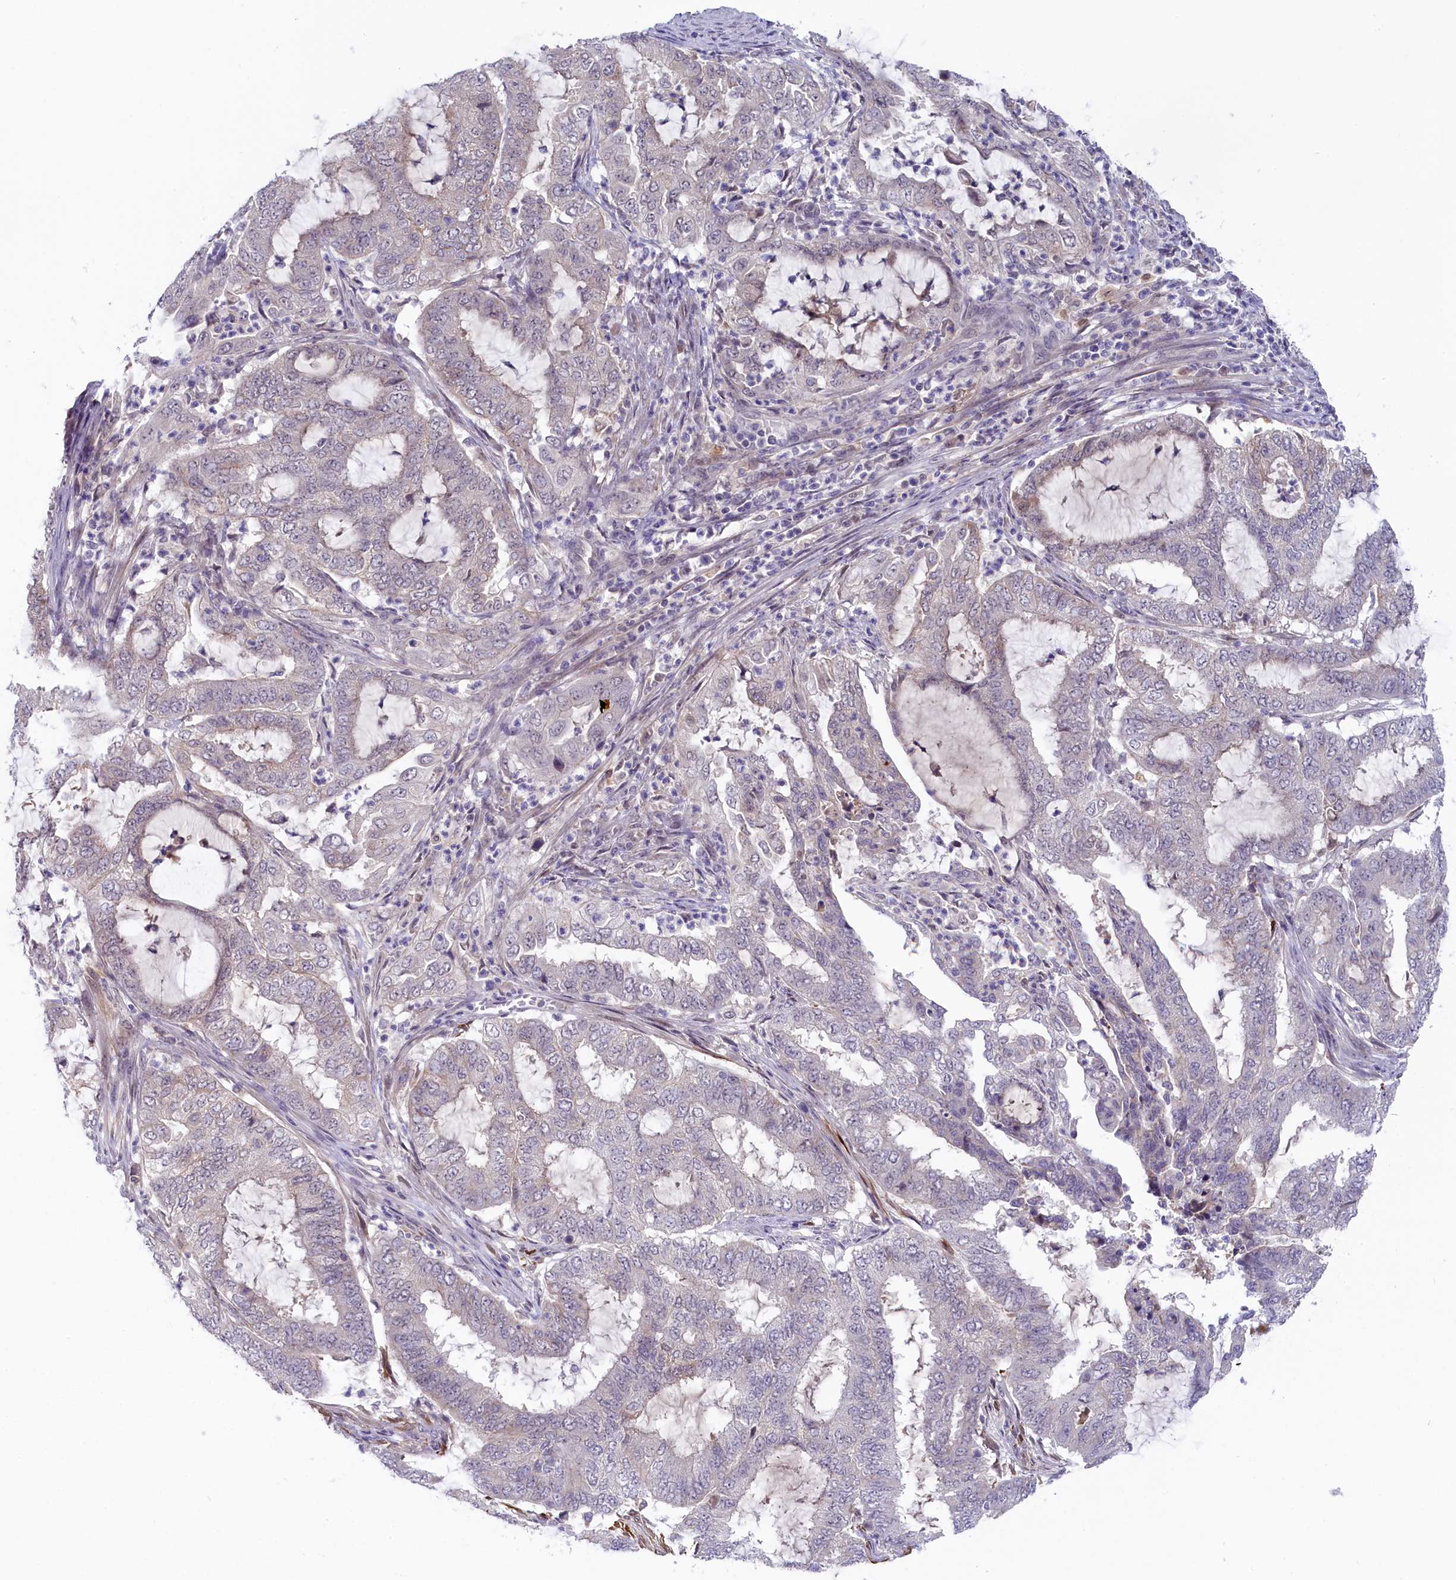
{"staining": {"intensity": "negative", "quantity": "none", "location": "none"}, "tissue": "endometrial cancer", "cell_type": "Tumor cells", "image_type": "cancer", "snomed": [{"axis": "morphology", "description": "Adenocarcinoma, NOS"}, {"axis": "topography", "description": "Endometrium"}], "caption": "IHC image of neoplastic tissue: human endometrial cancer stained with DAB (3,3'-diaminobenzidine) demonstrates no significant protein expression in tumor cells. The staining was performed using DAB to visualize the protein expression in brown, while the nuclei were stained in blue with hematoxylin (Magnification: 20x).", "gene": "CRAMP1", "patient": {"sex": "female", "age": 51}}